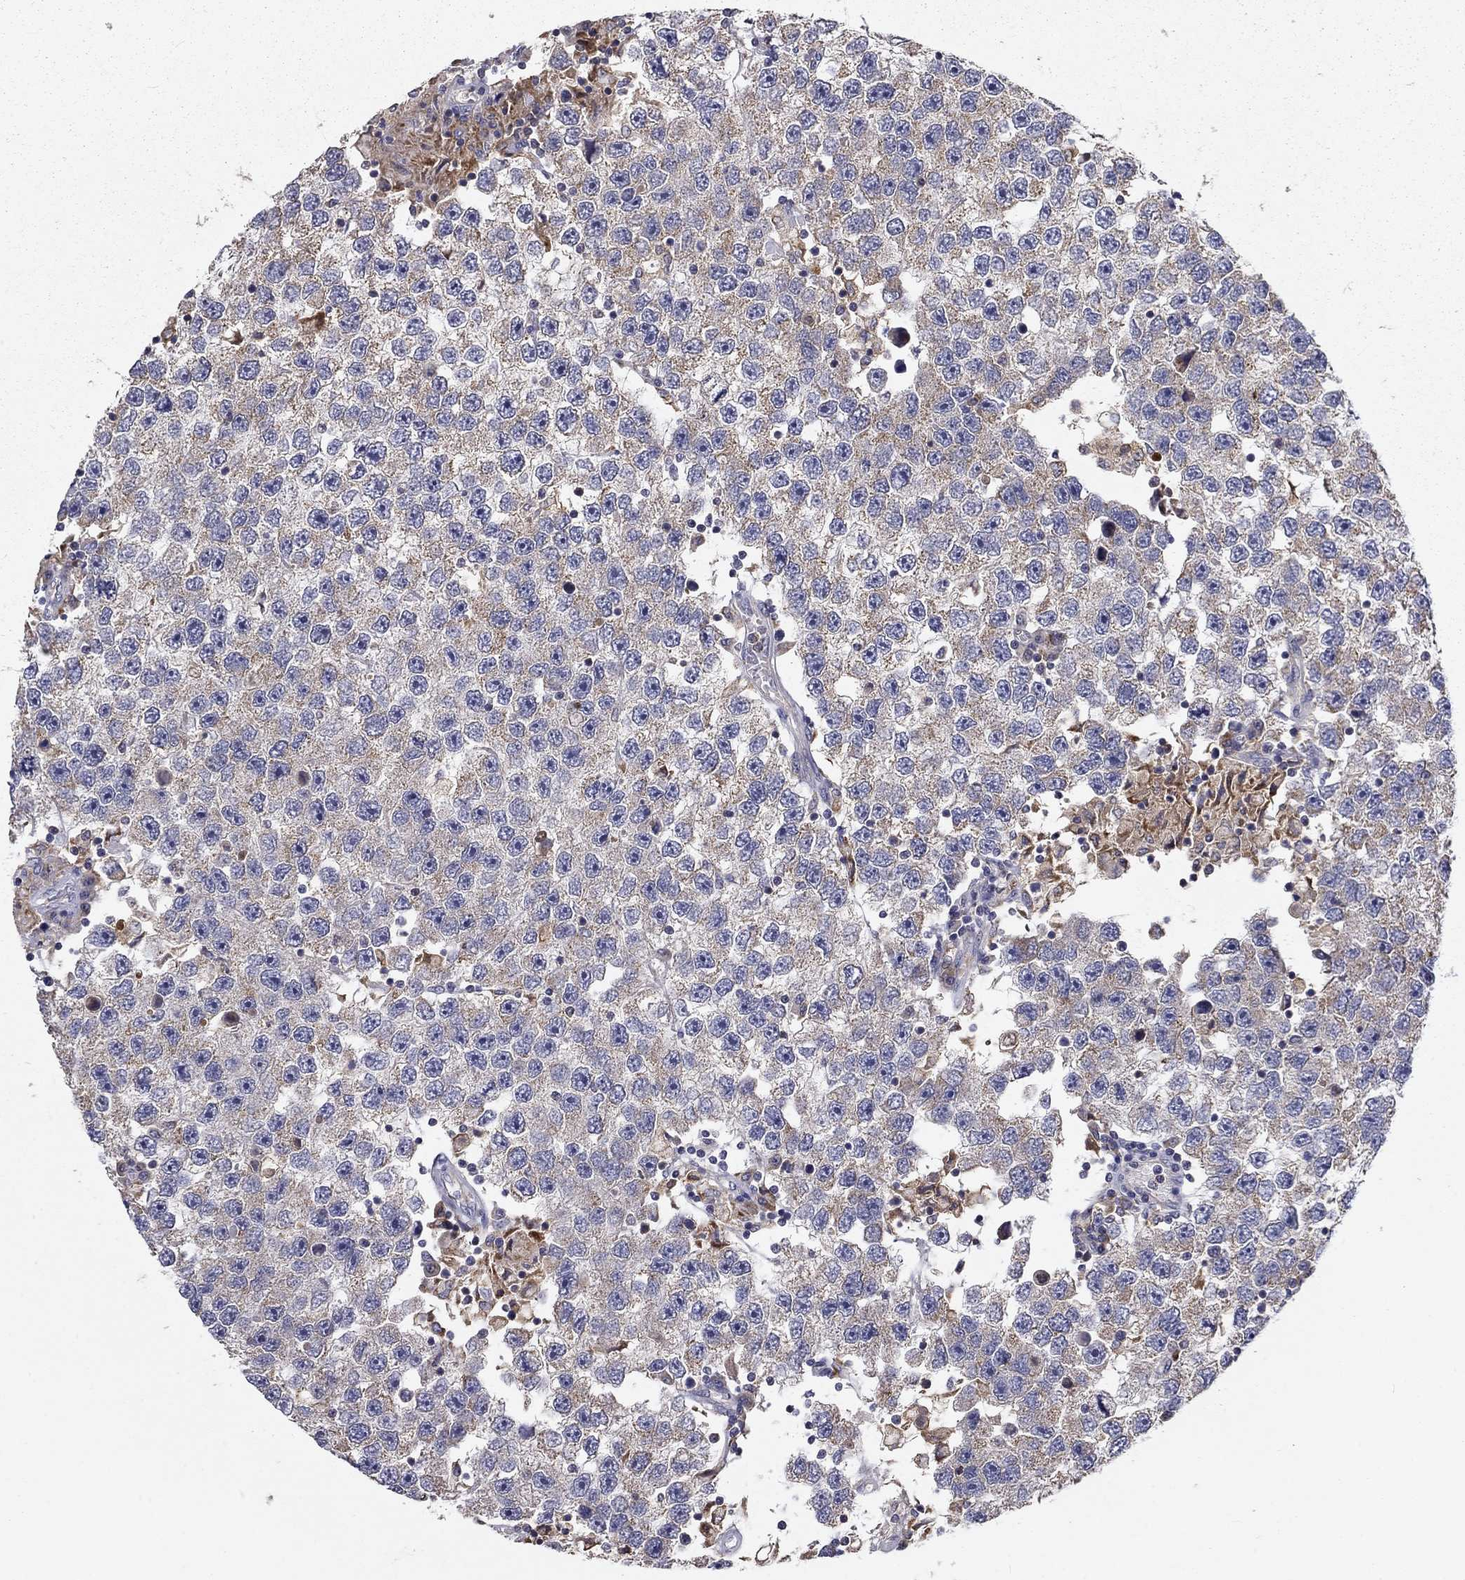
{"staining": {"intensity": "weak", "quantity": "<25%", "location": "cytoplasmic/membranous"}, "tissue": "testis cancer", "cell_type": "Tumor cells", "image_type": "cancer", "snomed": [{"axis": "morphology", "description": "Seminoma, NOS"}, {"axis": "topography", "description": "Testis"}], "caption": "Photomicrograph shows no significant protein positivity in tumor cells of testis cancer (seminoma).", "gene": "ALDH4A1", "patient": {"sex": "male", "age": 26}}